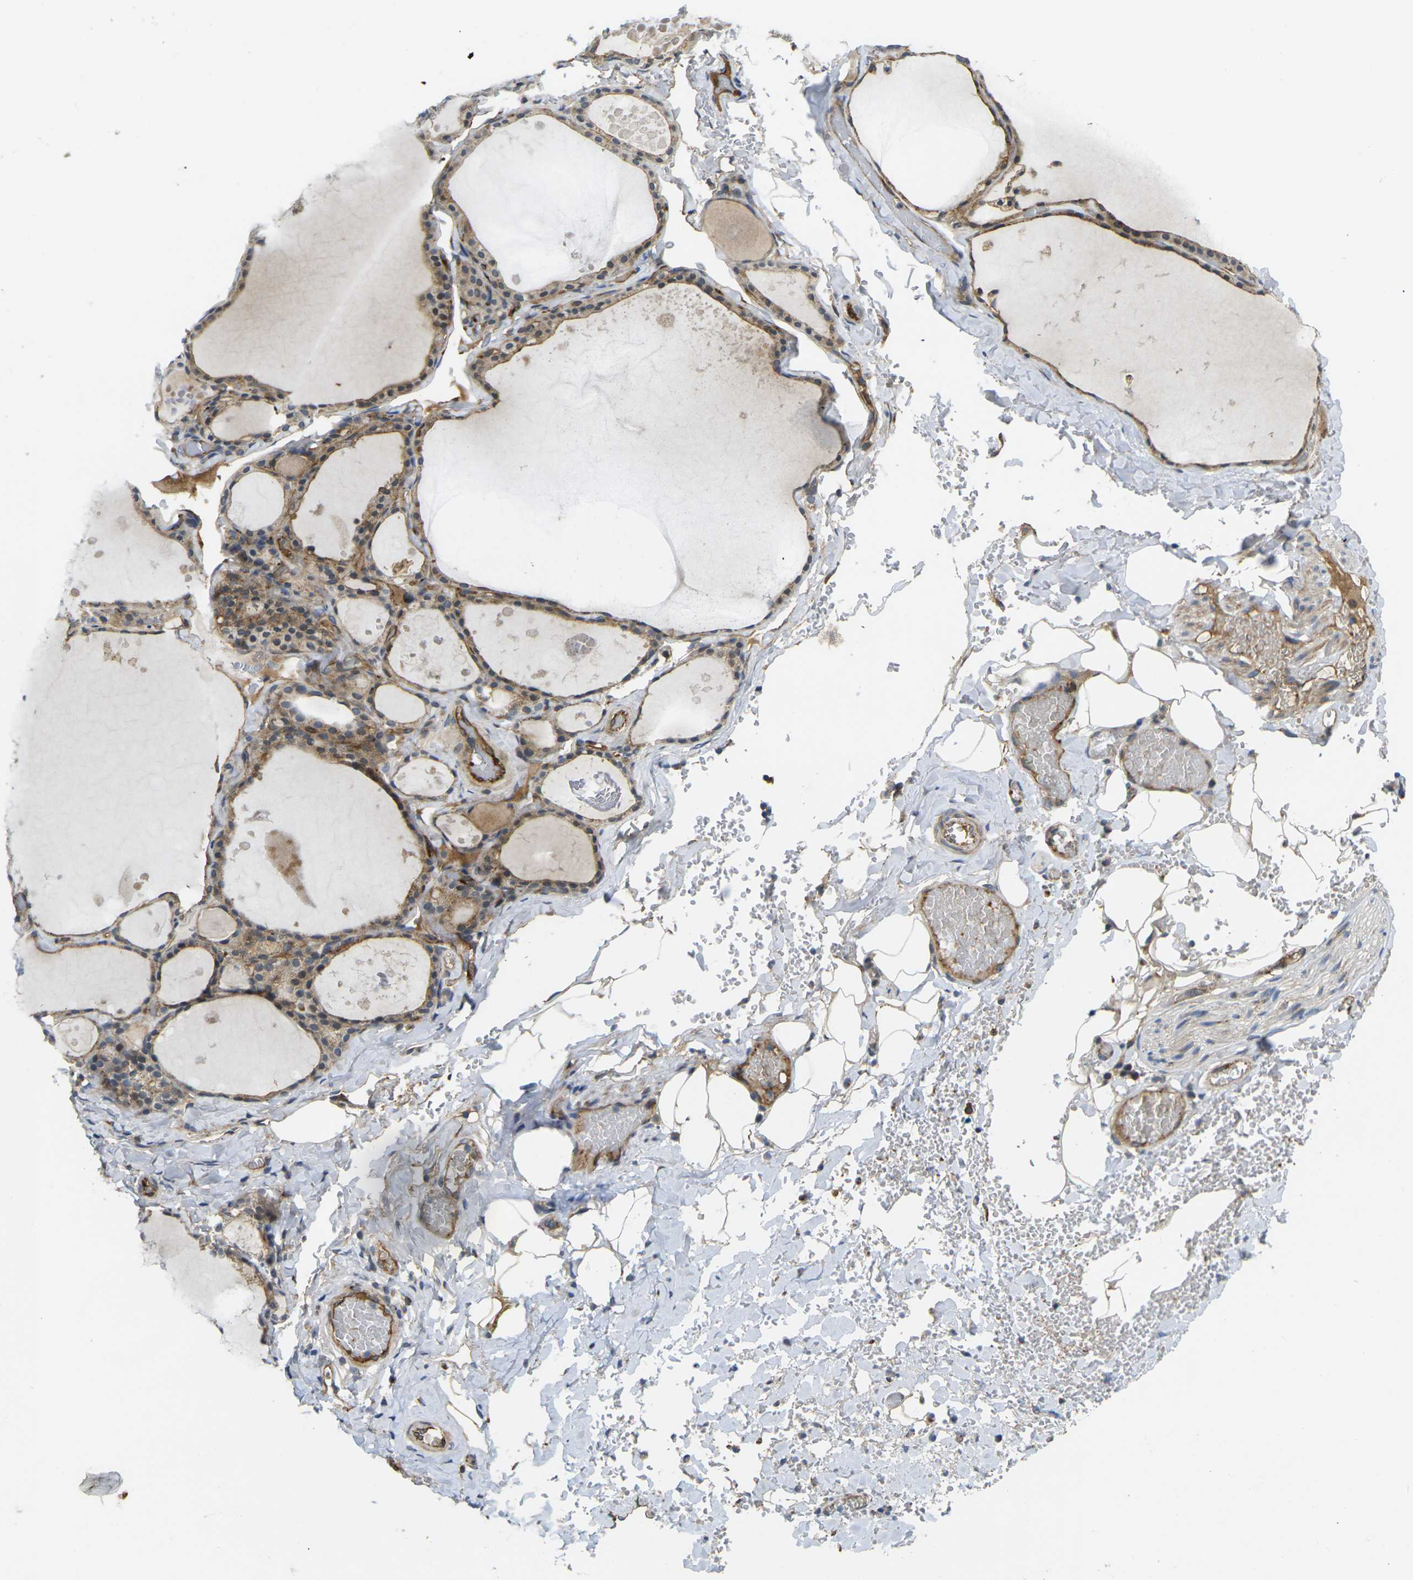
{"staining": {"intensity": "moderate", "quantity": ">75%", "location": "cytoplasmic/membranous"}, "tissue": "thyroid gland", "cell_type": "Glandular cells", "image_type": "normal", "snomed": [{"axis": "morphology", "description": "Normal tissue, NOS"}, {"axis": "topography", "description": "Thyroid gland"}], "caption": "Thyroid gland was stained to show a protein in brown. There is medium levels of moderate cytoplasmic/membranous positivity in about >75% of glandular cells.", "gene": "ECE1", "patient": {"sex": "male", "age": 56}}